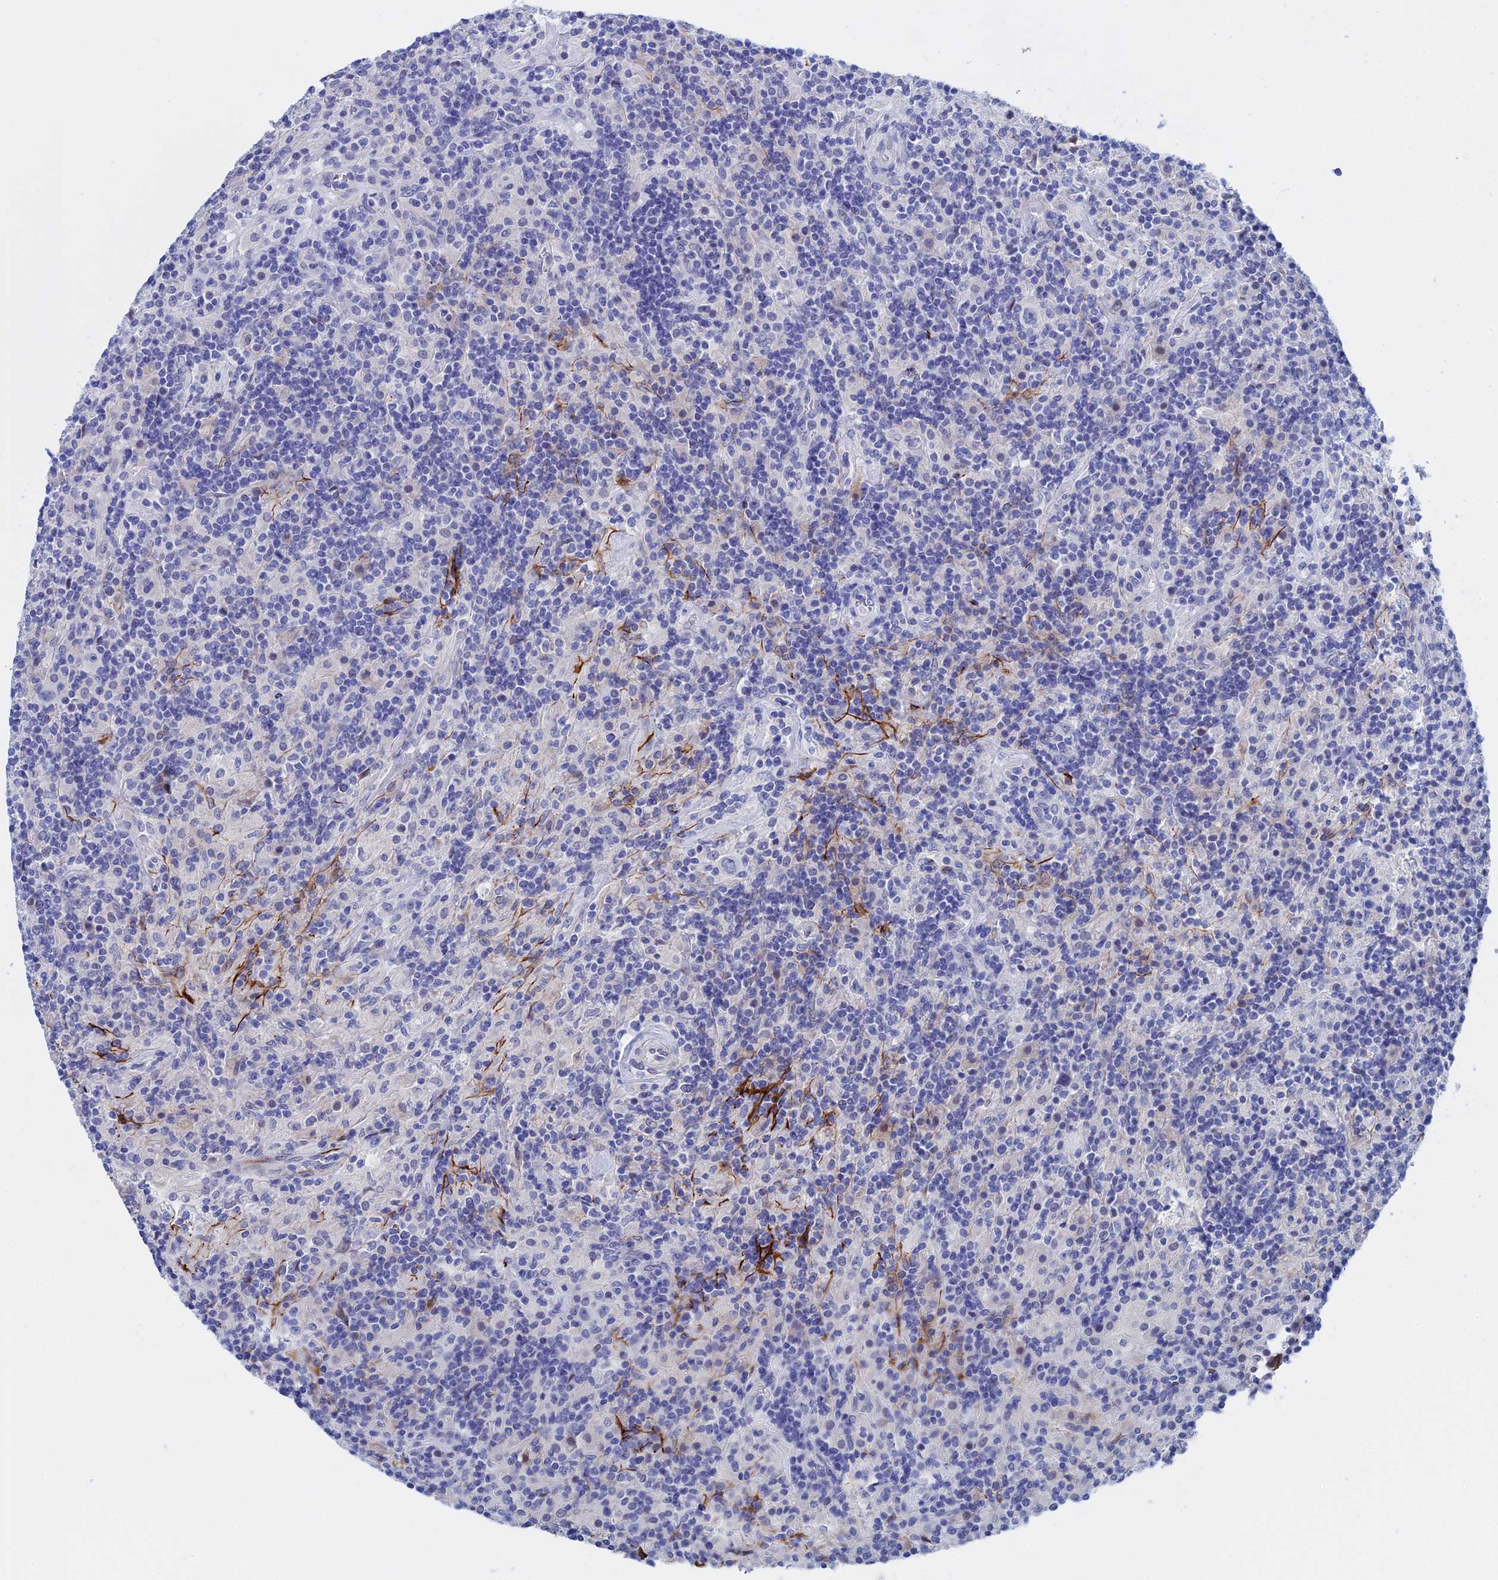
{"staining": {"intensity": "negative", "quantity": "none", "location": "none"}, "tissue": "lymphoma", "cell_type": "Tumor cells", "image_type": "cancer", "snomed": [{"axis": "morphology", "description": "Hodgkin's disease, NOS"}, {"axis": "topography", "description": "Lymph node"}], "caption": "IHC of lymphoma demonstrates no staining in tumor cells.", "gene": "WDR83", "patient": {"sex": "male", "age": 70}}